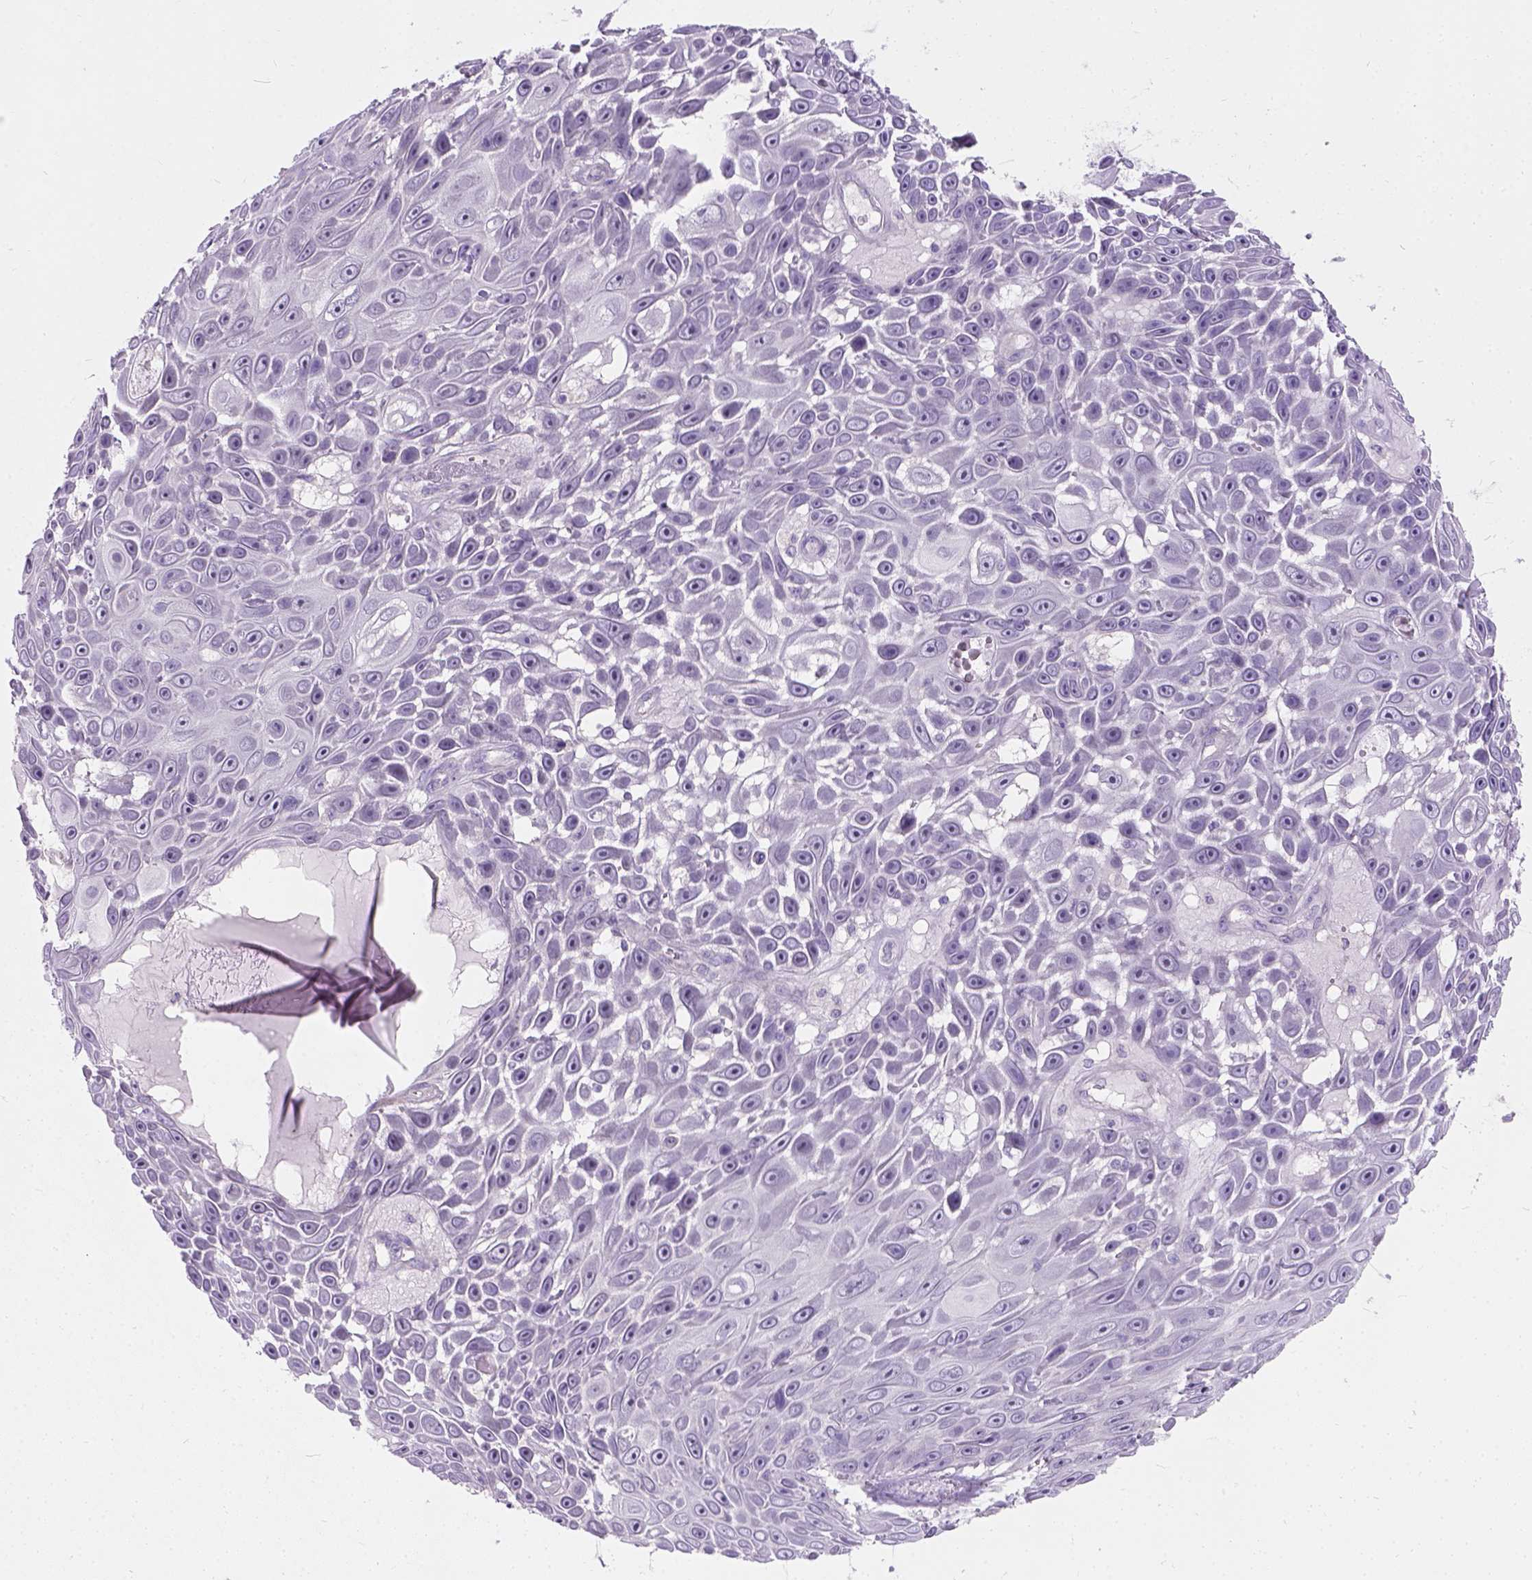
{"staining": {"intensity": "negative", "quantity": "none", "location": "none"}, "tissue": "skin cancer", "cell_type": "Tumor cells", "image_type": "cancer", "snomed": [{"axis": "morphology", "description": "Squamous cell carcinoma, NOS"}, {"axis": "topography", "description": "Skin"}], "caption": "Micrograph shows no significant protein positivity in tumor cells of skin squamous cell carcinoma. (DAB IHC, high magnification).", "gene": "C20orf144", "patient": {"sex": "male", "age": 82}}